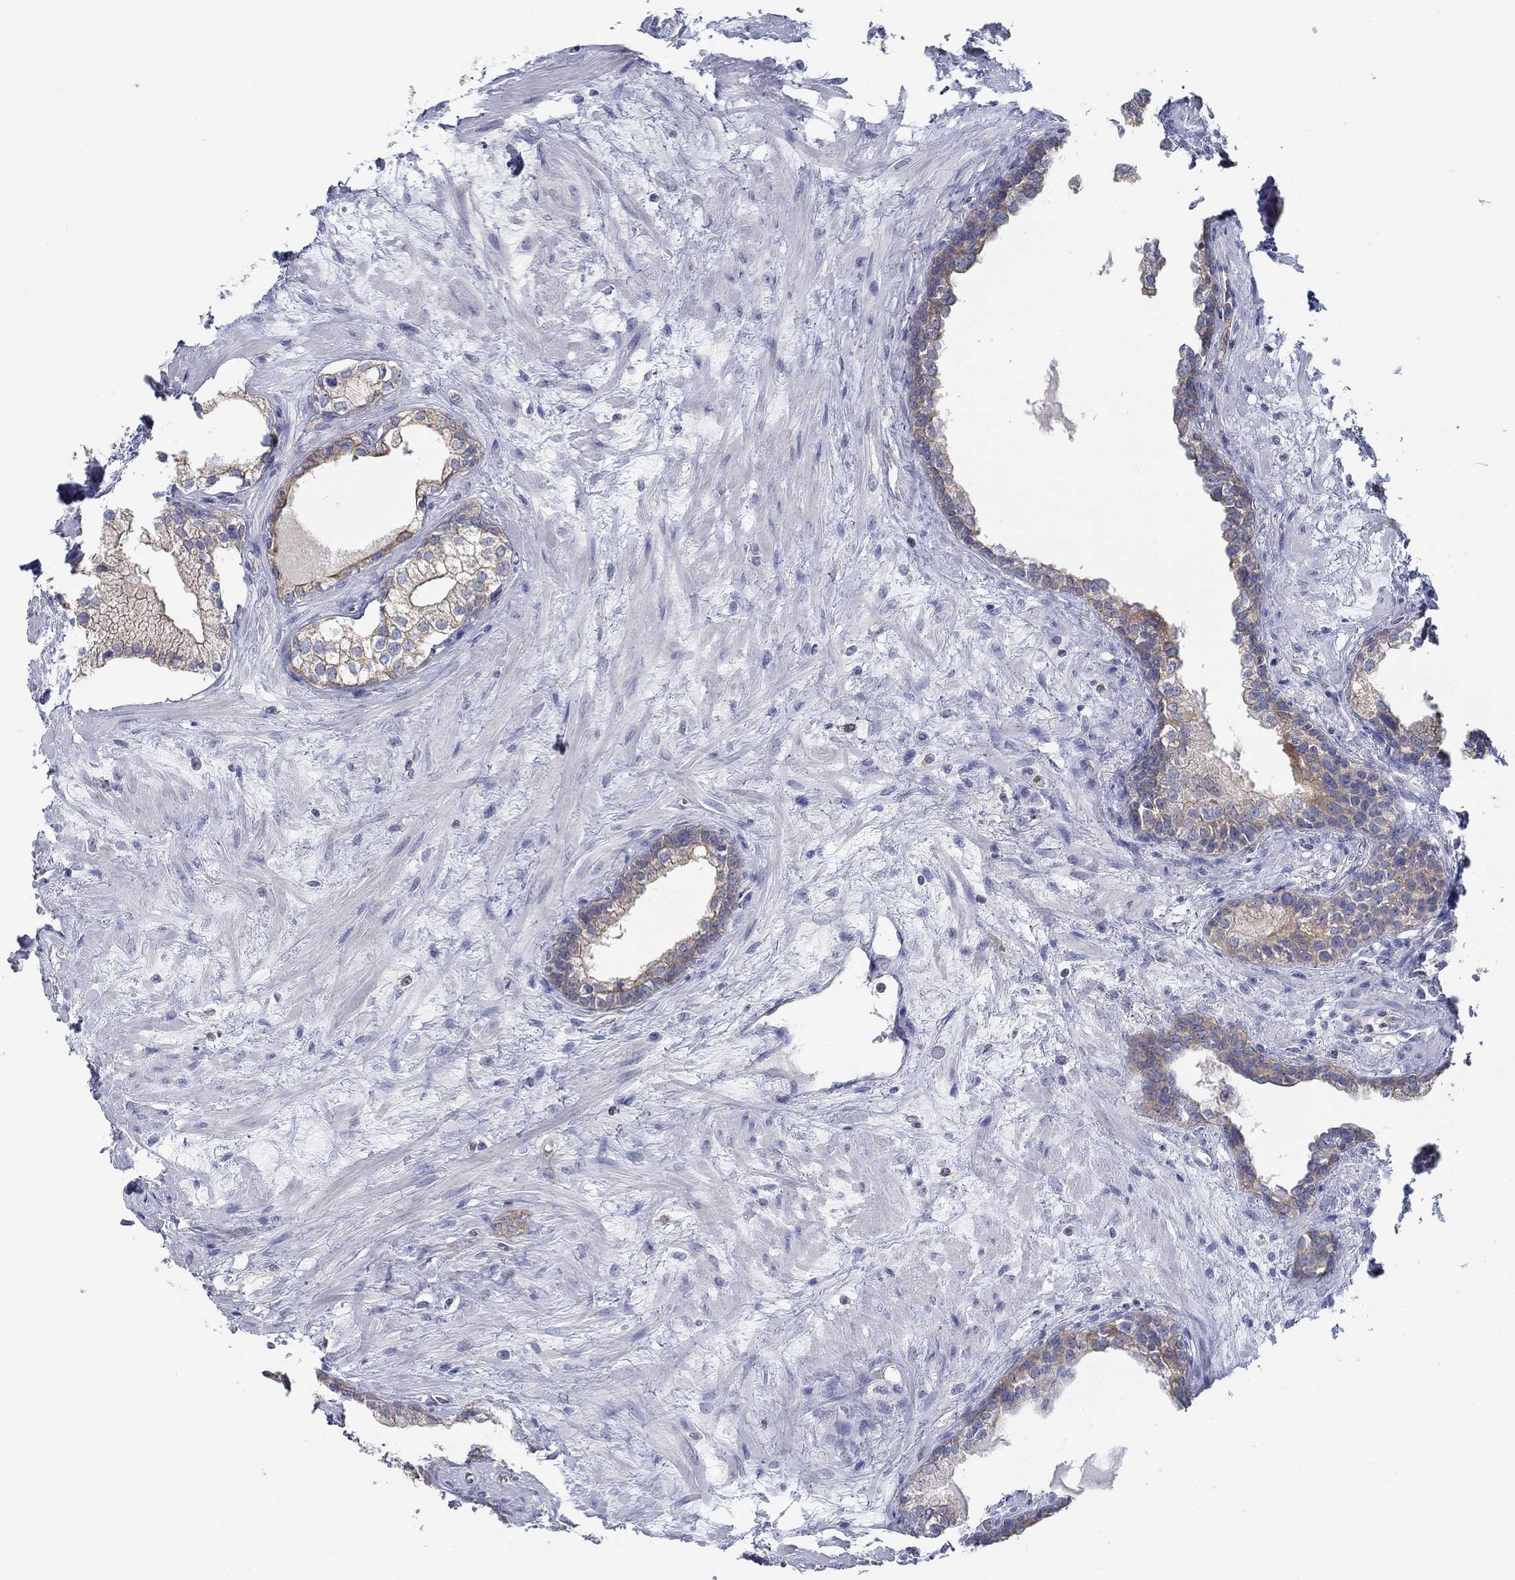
{"staining": {"intensity": "moderate", "quantity": "25%-75%", "location": "cytoplasmic/membranous"}, "tissue": "prostate", "cell_type": "Glandular cells", "image_type": "normal", "snomed": [{"axis": "morphology", "description": "Normal tissue, NOS"}, {"axis": "topography", "description": "Prostate"}], "caption": "A medium amount of moderate cytoplasmic/membranous staining is present in about 25%-75% of glandular cells in unremarkable prostate.", "gene": "BBOF1", "patient": {"sex": "male", "age": 63}}